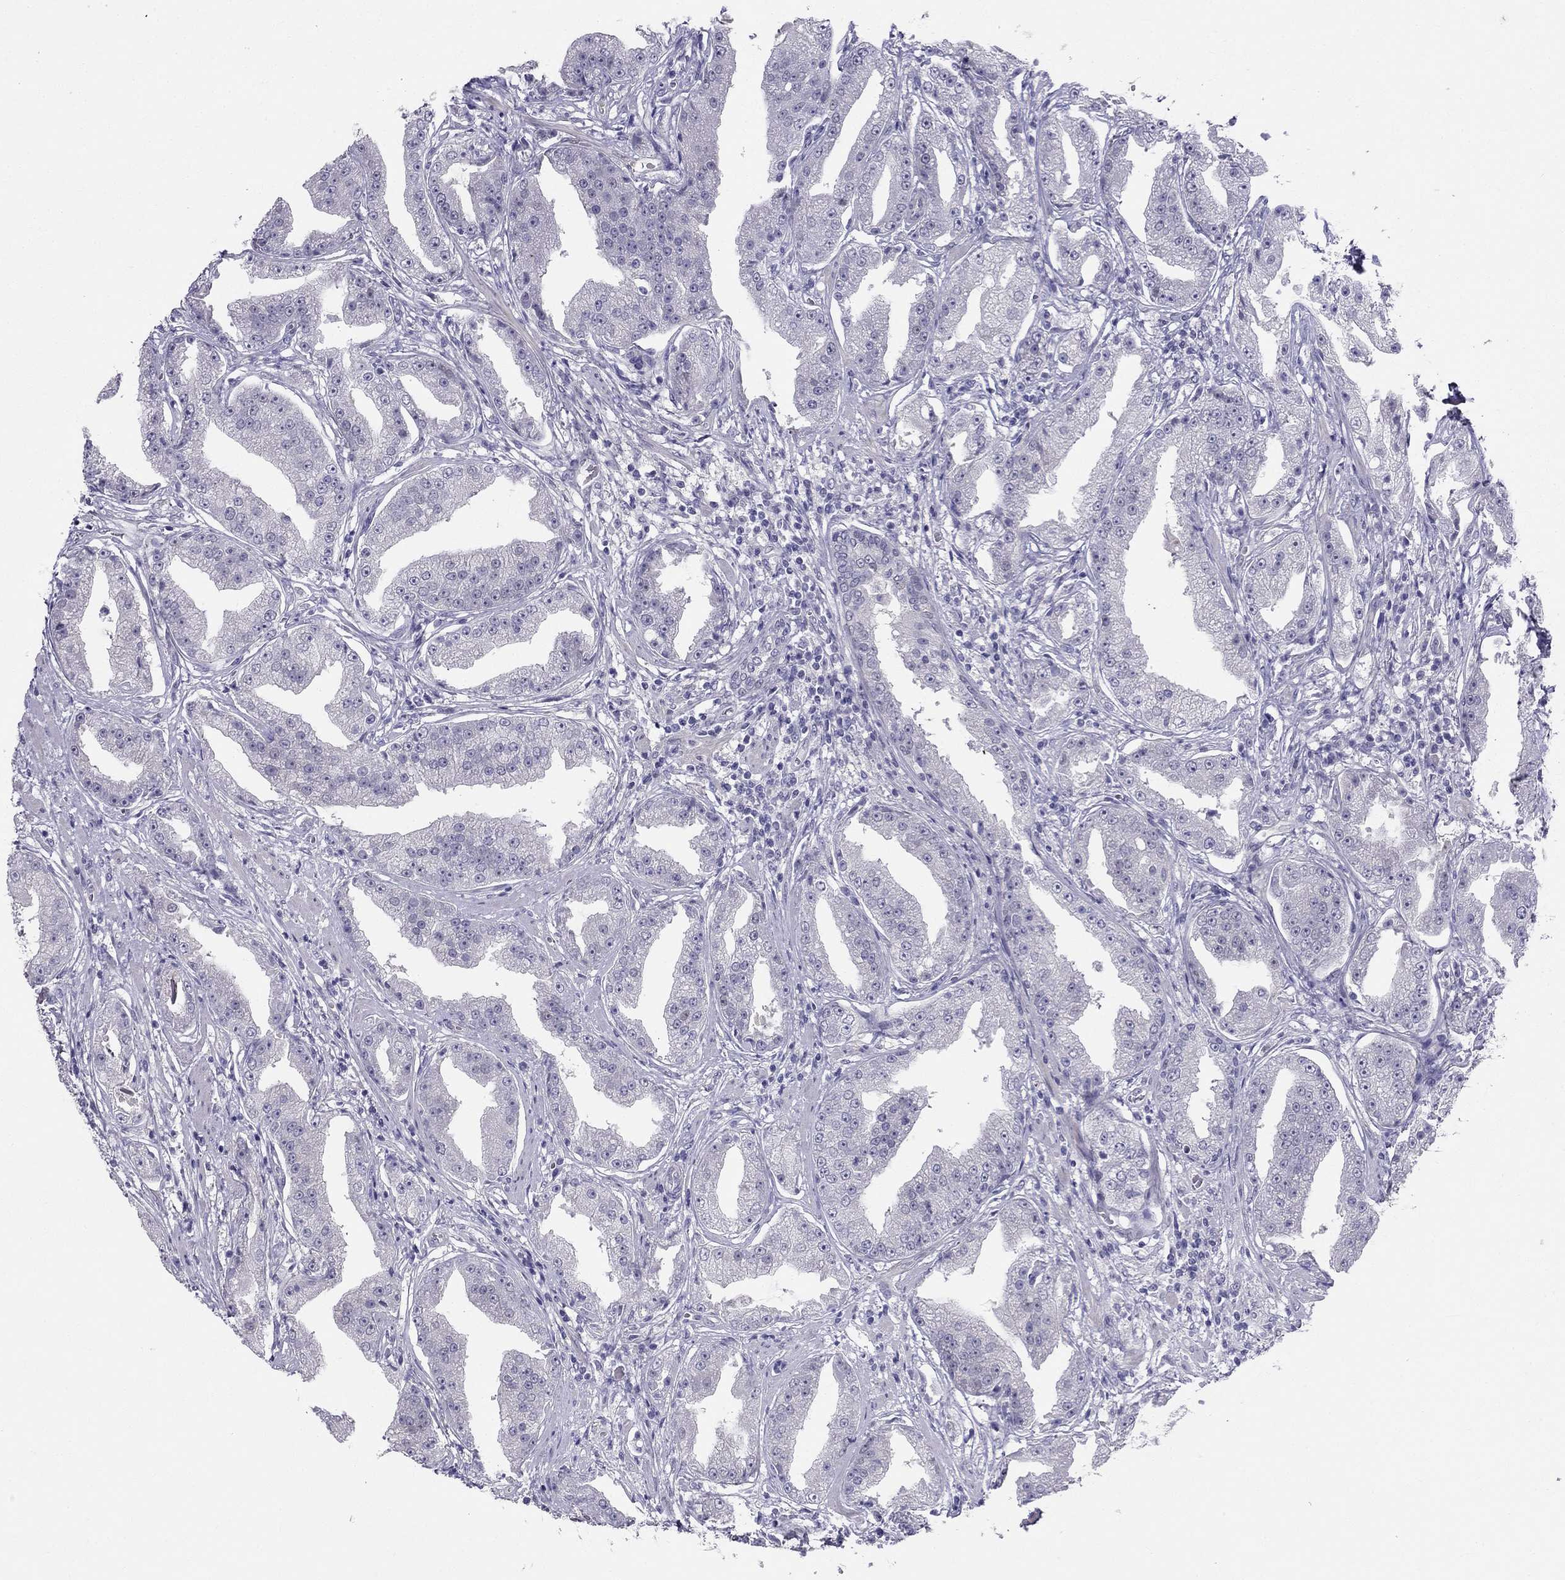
{"staining": {"intensity": "negative", "quantity": "none", "location": "none"}, "tissue": "prostate cancer", "cell_type": "Tumor cells", "image_type": "cancer", "snomed": [{"axis": "morphology", "description": "Adenocarcinoma, Low grade"}, {"axis": "topography", "description": "Prostate"}], "caption": "The micrograph displays no significant positivity in tumor cells of prostate low-grade adenocarcinoma.", "gene": "BAG5", "patient": {"sex": "male", "age": 62}}